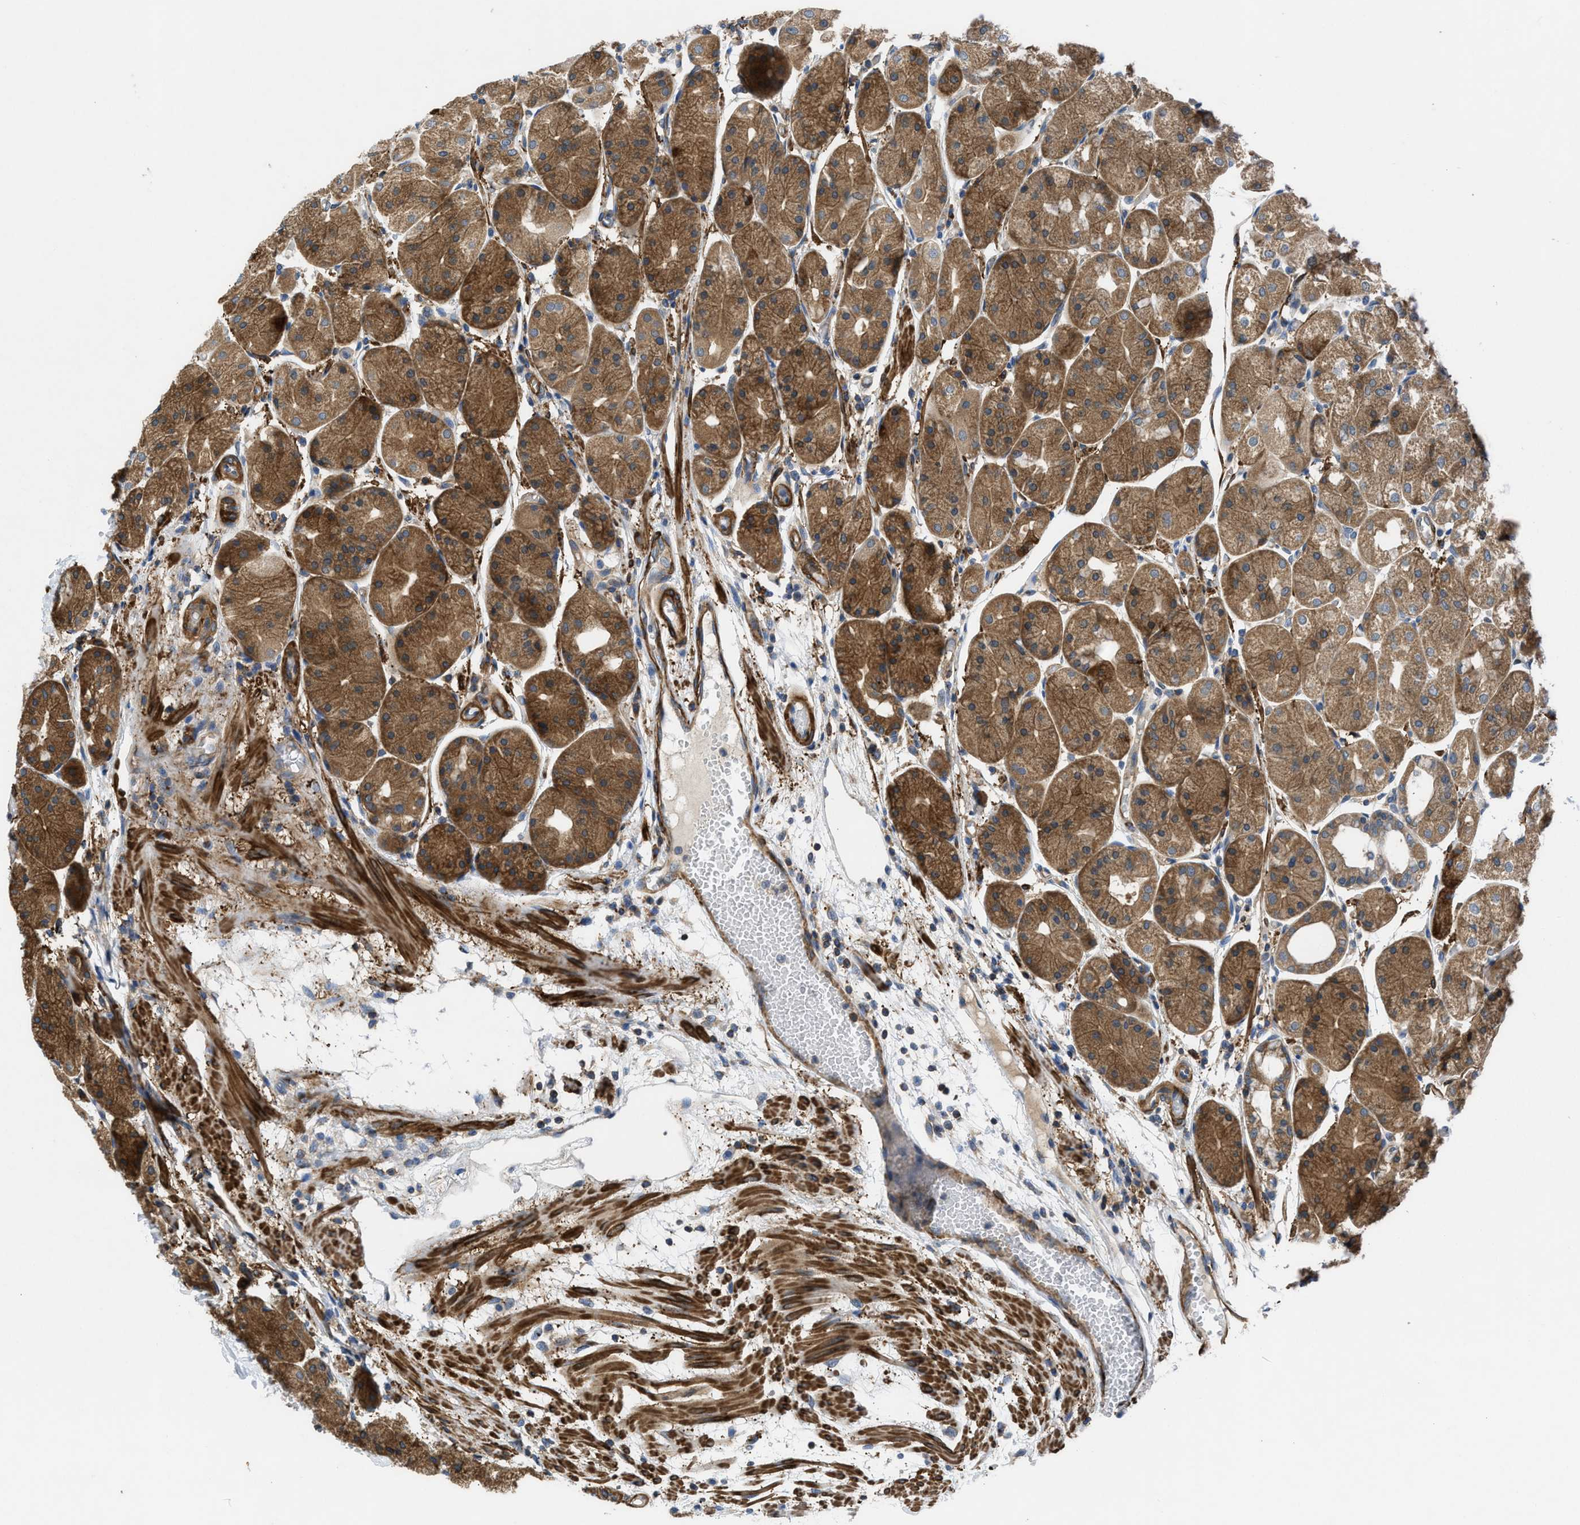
{"staining": {"intensity": "moderate", "quantity": ">75%", "location": "cytoplasmic/membranous"}, "tissue": "stomach", "cell_type": "Glandular cells", "image_type": "normal", "snomed": [{"axis": "morphology", "description": "Normal tissue, NOS"}, {"axis": "topography", "description": "Stomach, upper"}], "caption": "Protein staining of unremarkable stomach reveals moderate cytoplasmic/membranous positivity in approximately >75% of glandular cells.", "gene": "CHKB", "patient": {"sex": "male", "age": 72}}